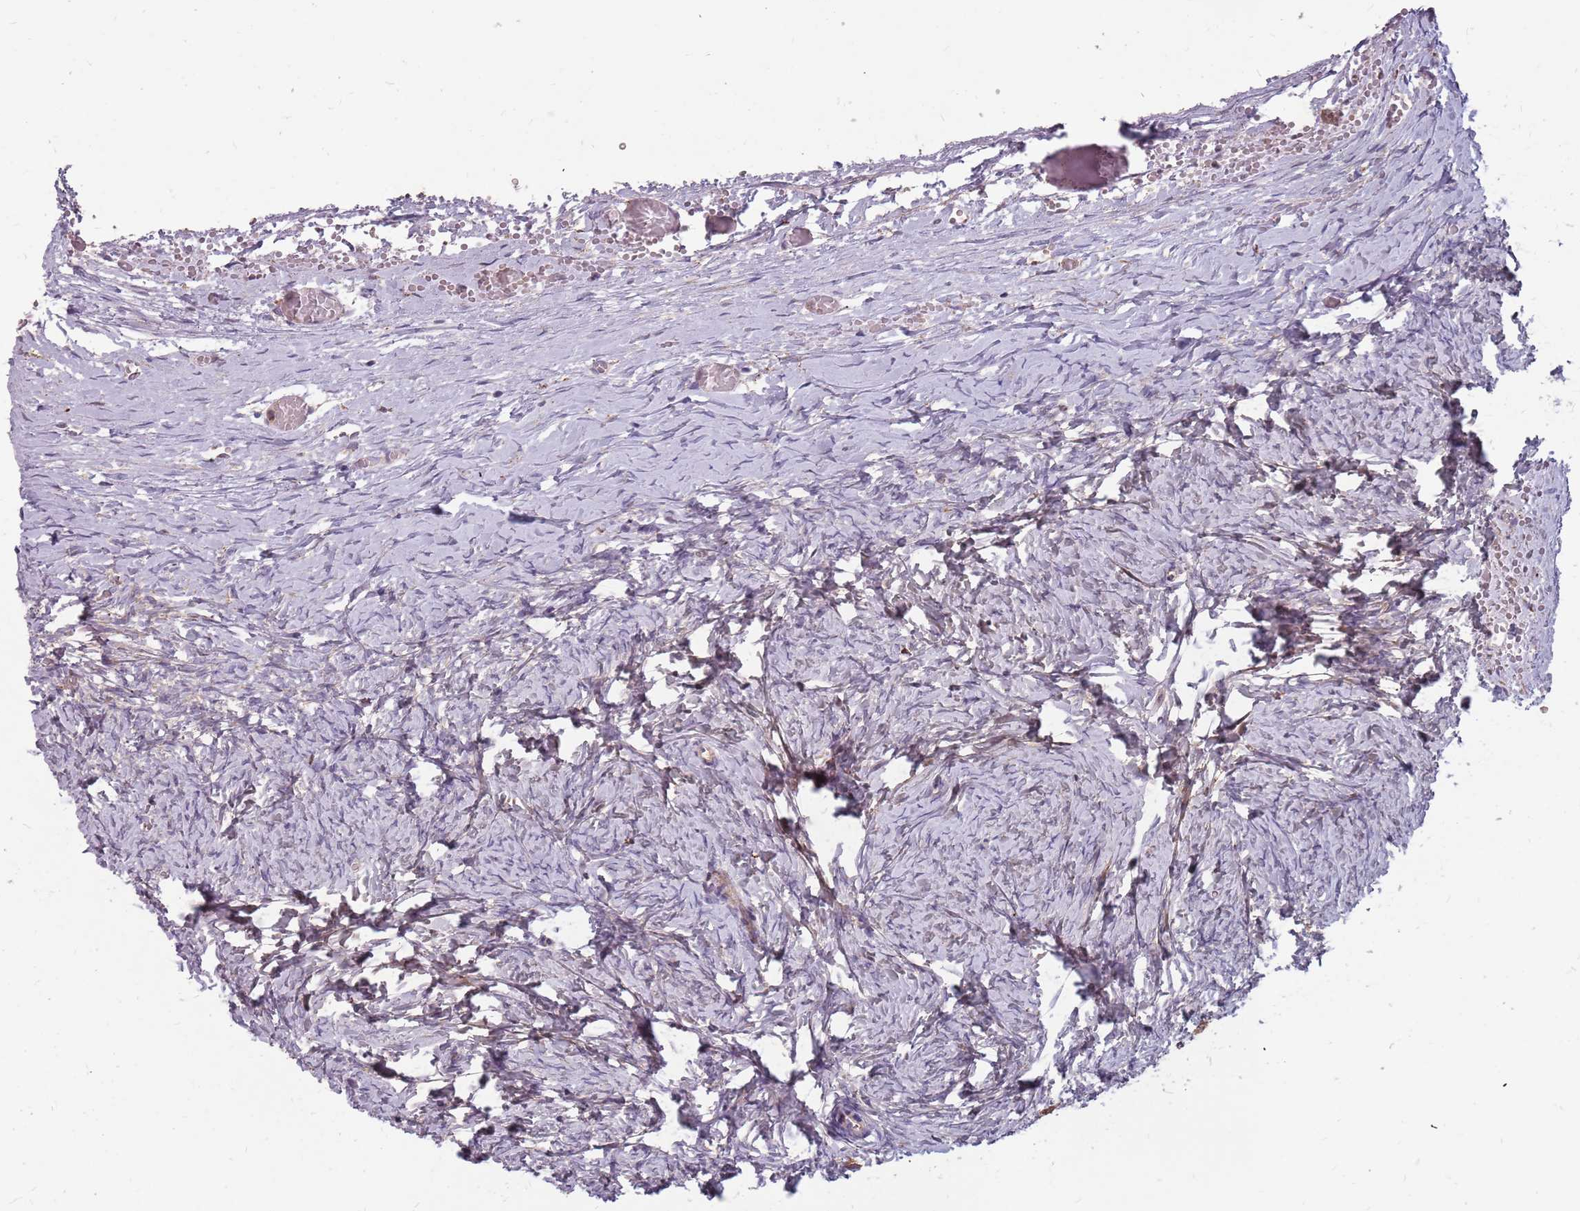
{"staining": {"intensity": "negative", "quantity": "none", "location": "none"}, "tissue": "ovary", "cell_type": "Ovarian stroma cells", "image_type": "normal", "snomed": [{"axis": "morphology", "description": "Normal tissue, NOS"}, {"axis": "topography", "description": "Ovary"}], "caption": "High magnification brightfield microscopy of benign ovary stained with DAB (brown) and counterstained with hematoxylin (blue): ovarian stroma cells show no significant expression. The staining was performed using DAB (3,3'-diaminobenzidine) to visualize the protein expression in brown, while the nuclei were stained in blue with hematoxylin (Magnification: 20x).", "gene": "NME4", "patient": {"sex": "female", "age": 27}}